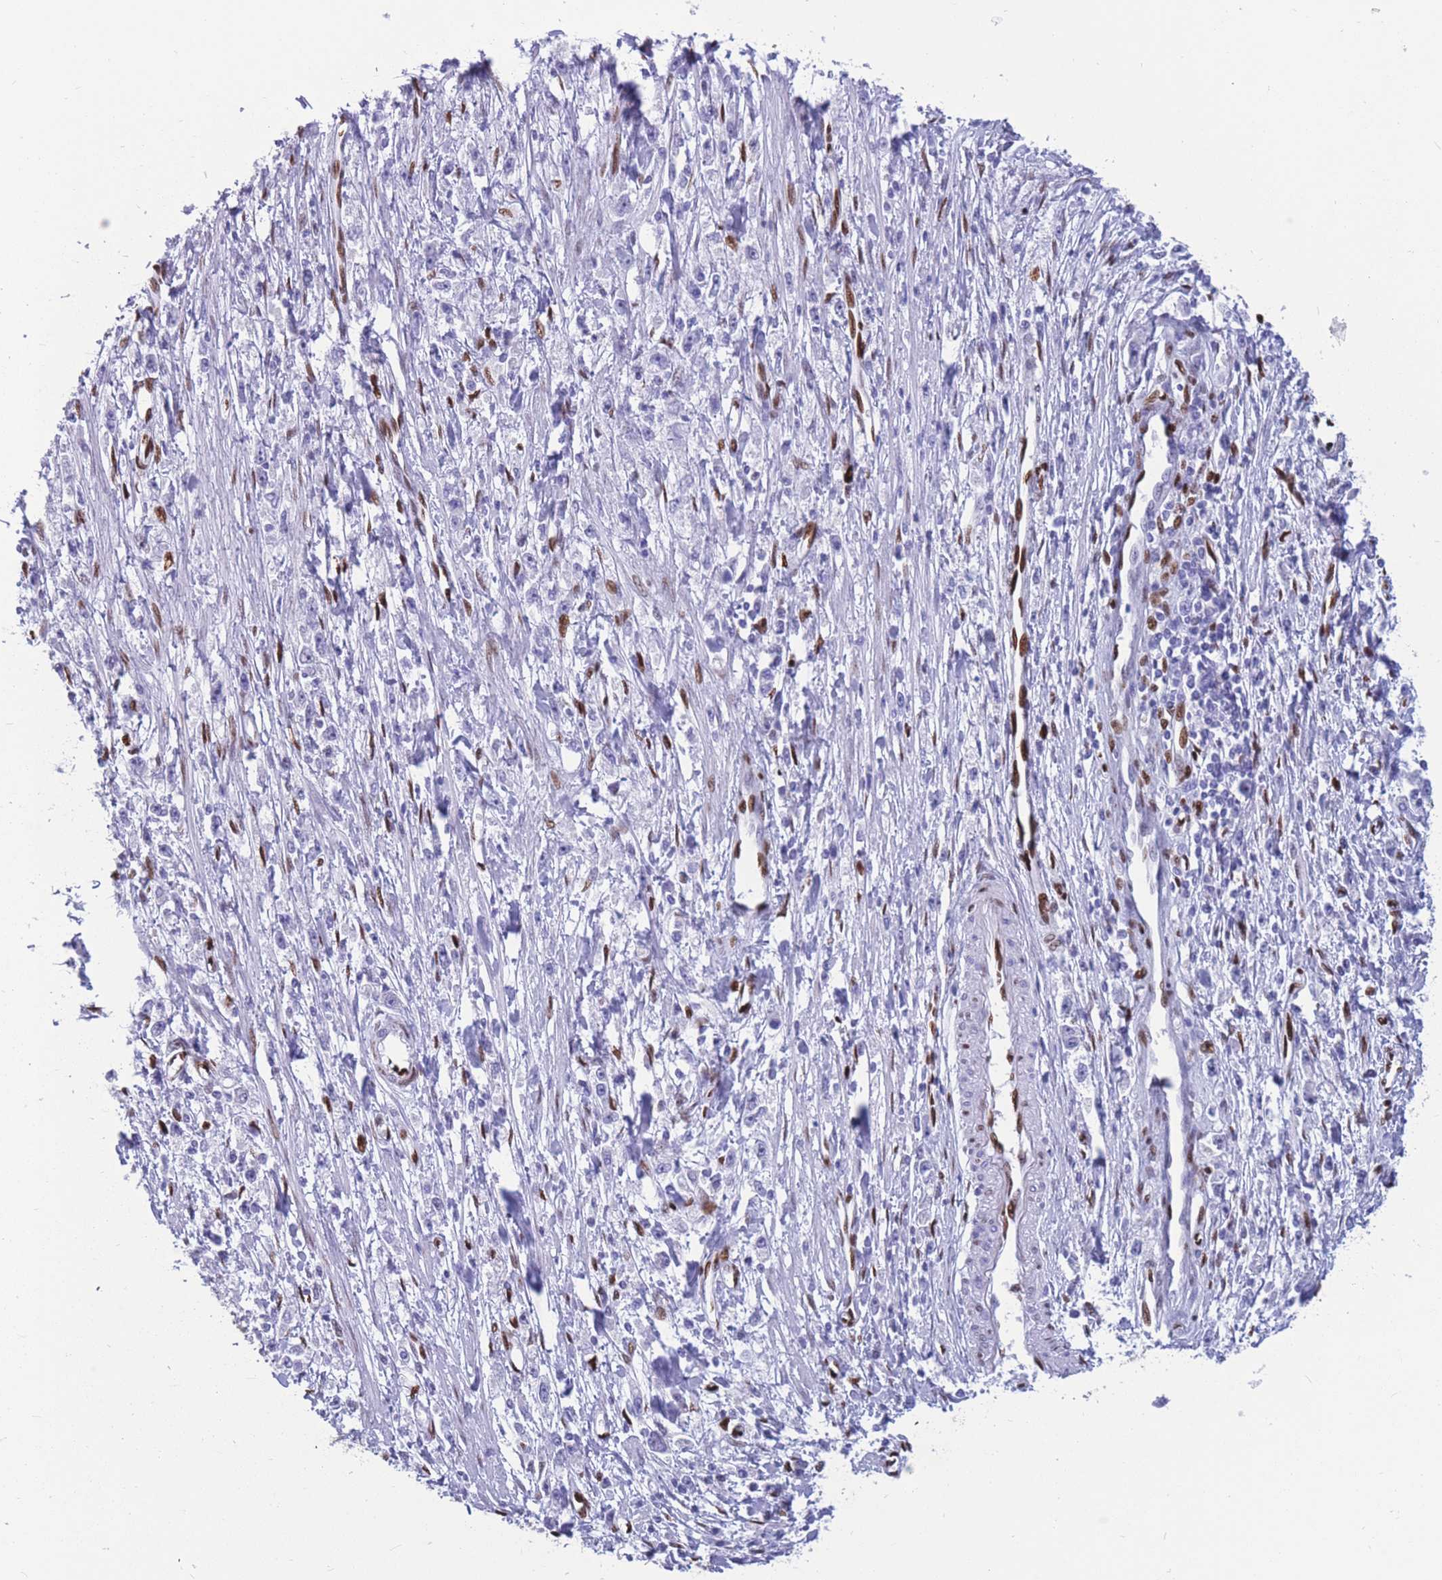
{"staining": {"intensity": "negative", "quantity": "none", "location": "none"}, "tissue": "stomach cancer", "cell_type": "Tumor cells", "image_type": "cancer", "snomed": [{"axis": "morphology", "description": "Adenocarcinoma, NOS"}, {"axis": "topography", "description": "Stomach"}], "caption": "Histopathology image shows no protein expression in tumor cells of adenocarcinoma (stomach) tissue.", "gene": "NASP", "patient": {"sex": "female", "age": 59}}